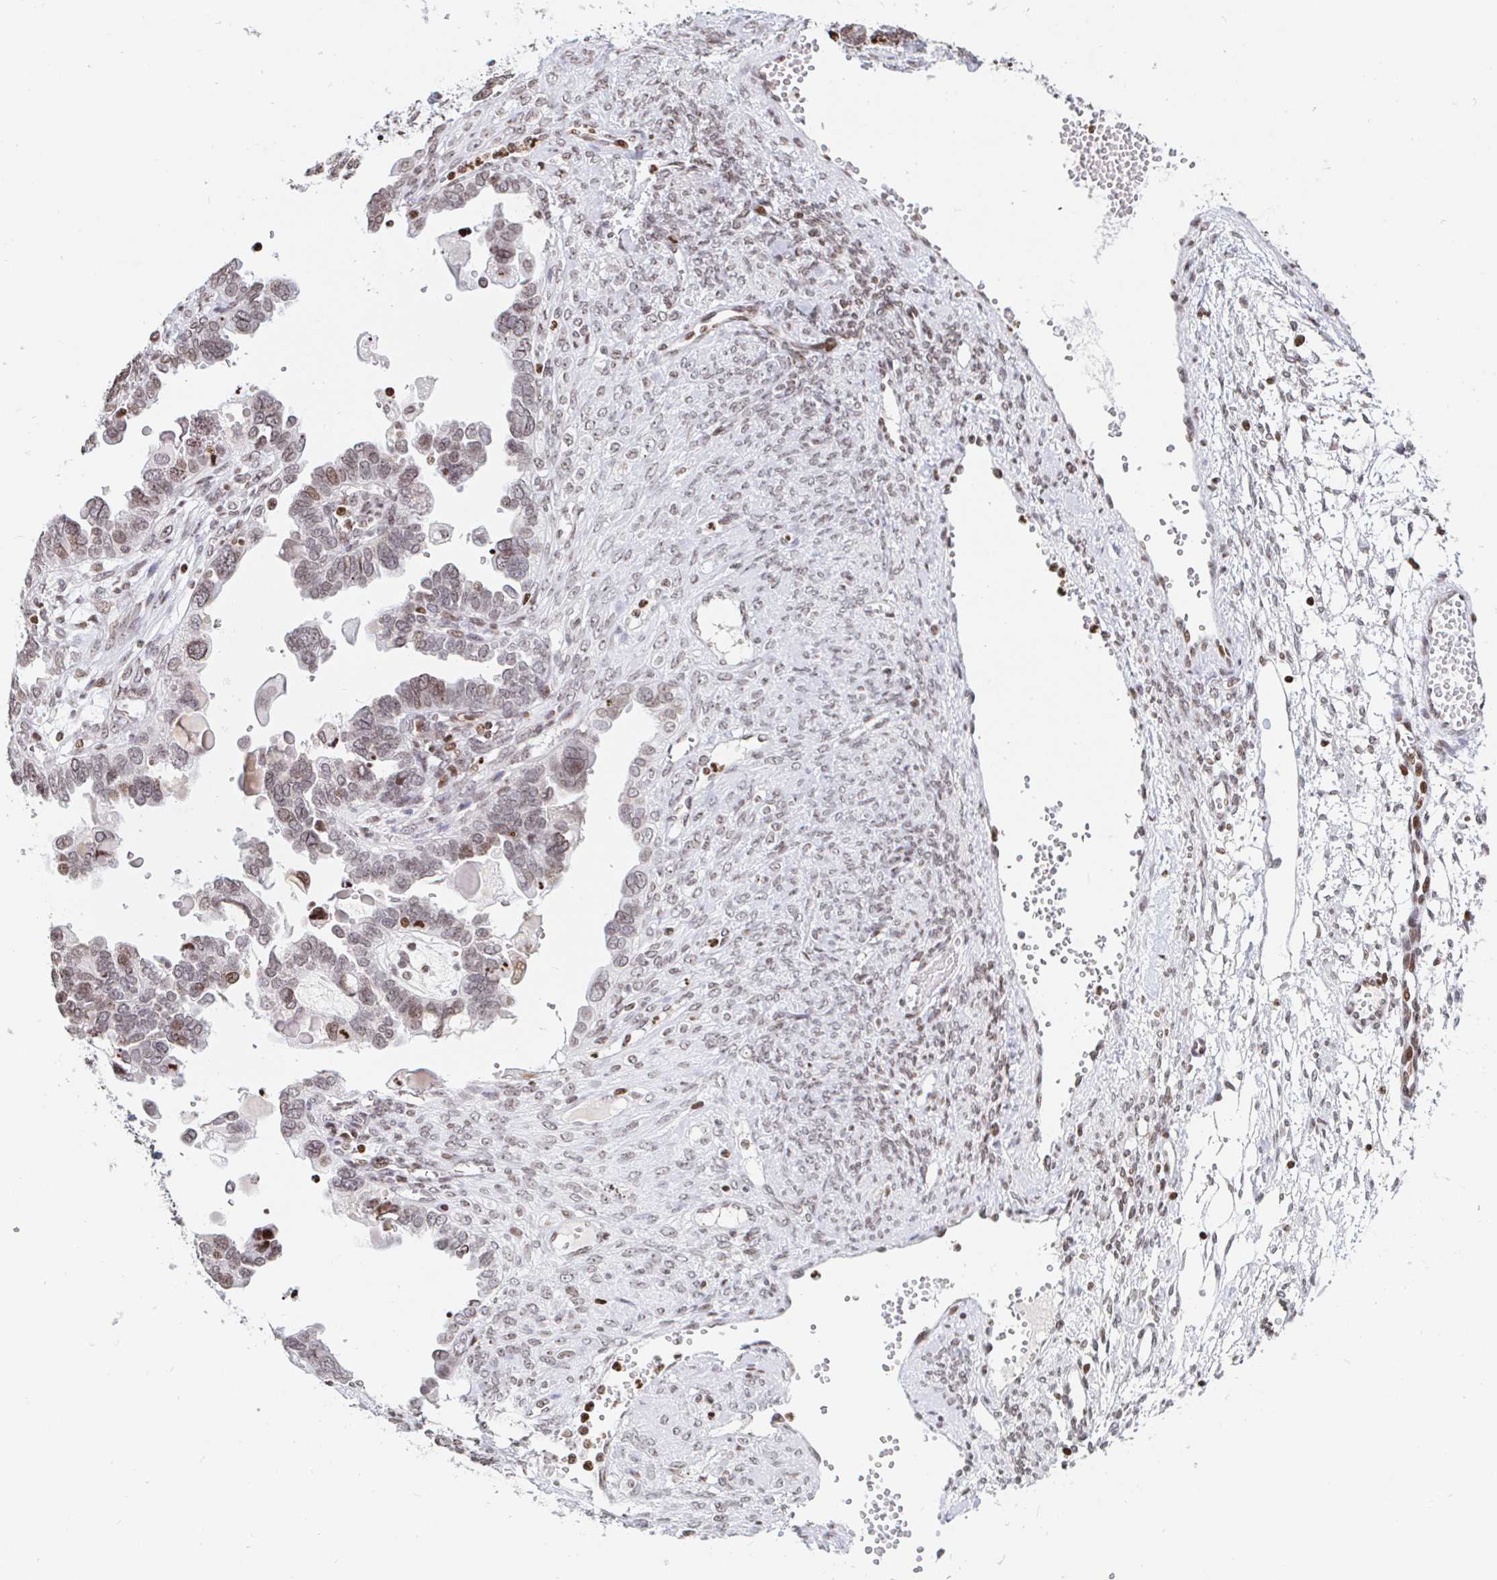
{"staining": {"intensity": "weak", "quantity": ">75%", "location": "nuclear"}, "tissue": "ovarian cancer", "cell_type": "Tumor cells", "image_type": "cancer", "snomed": [{"axis": "morphology", "description": "Cystadenocarcinoma, serous, NOS"}, {"axis": "topography", "description": "Ovary"}], "caption": "Immunohistochemistry staining of serous cystadenocarcinoma (ovarian), which demonstrates low levels of weak nuclear staining in about >75% of tumor cells indicating weak nuclear protein expression. The staining was performed using DAB (3,3'-diaminobenzidine) (brown) for protein detection and nuclei were counterstained in hematoxylin (blue).", "gene": "HOXC10", "patient": {"sex": "female", "age": 51}}